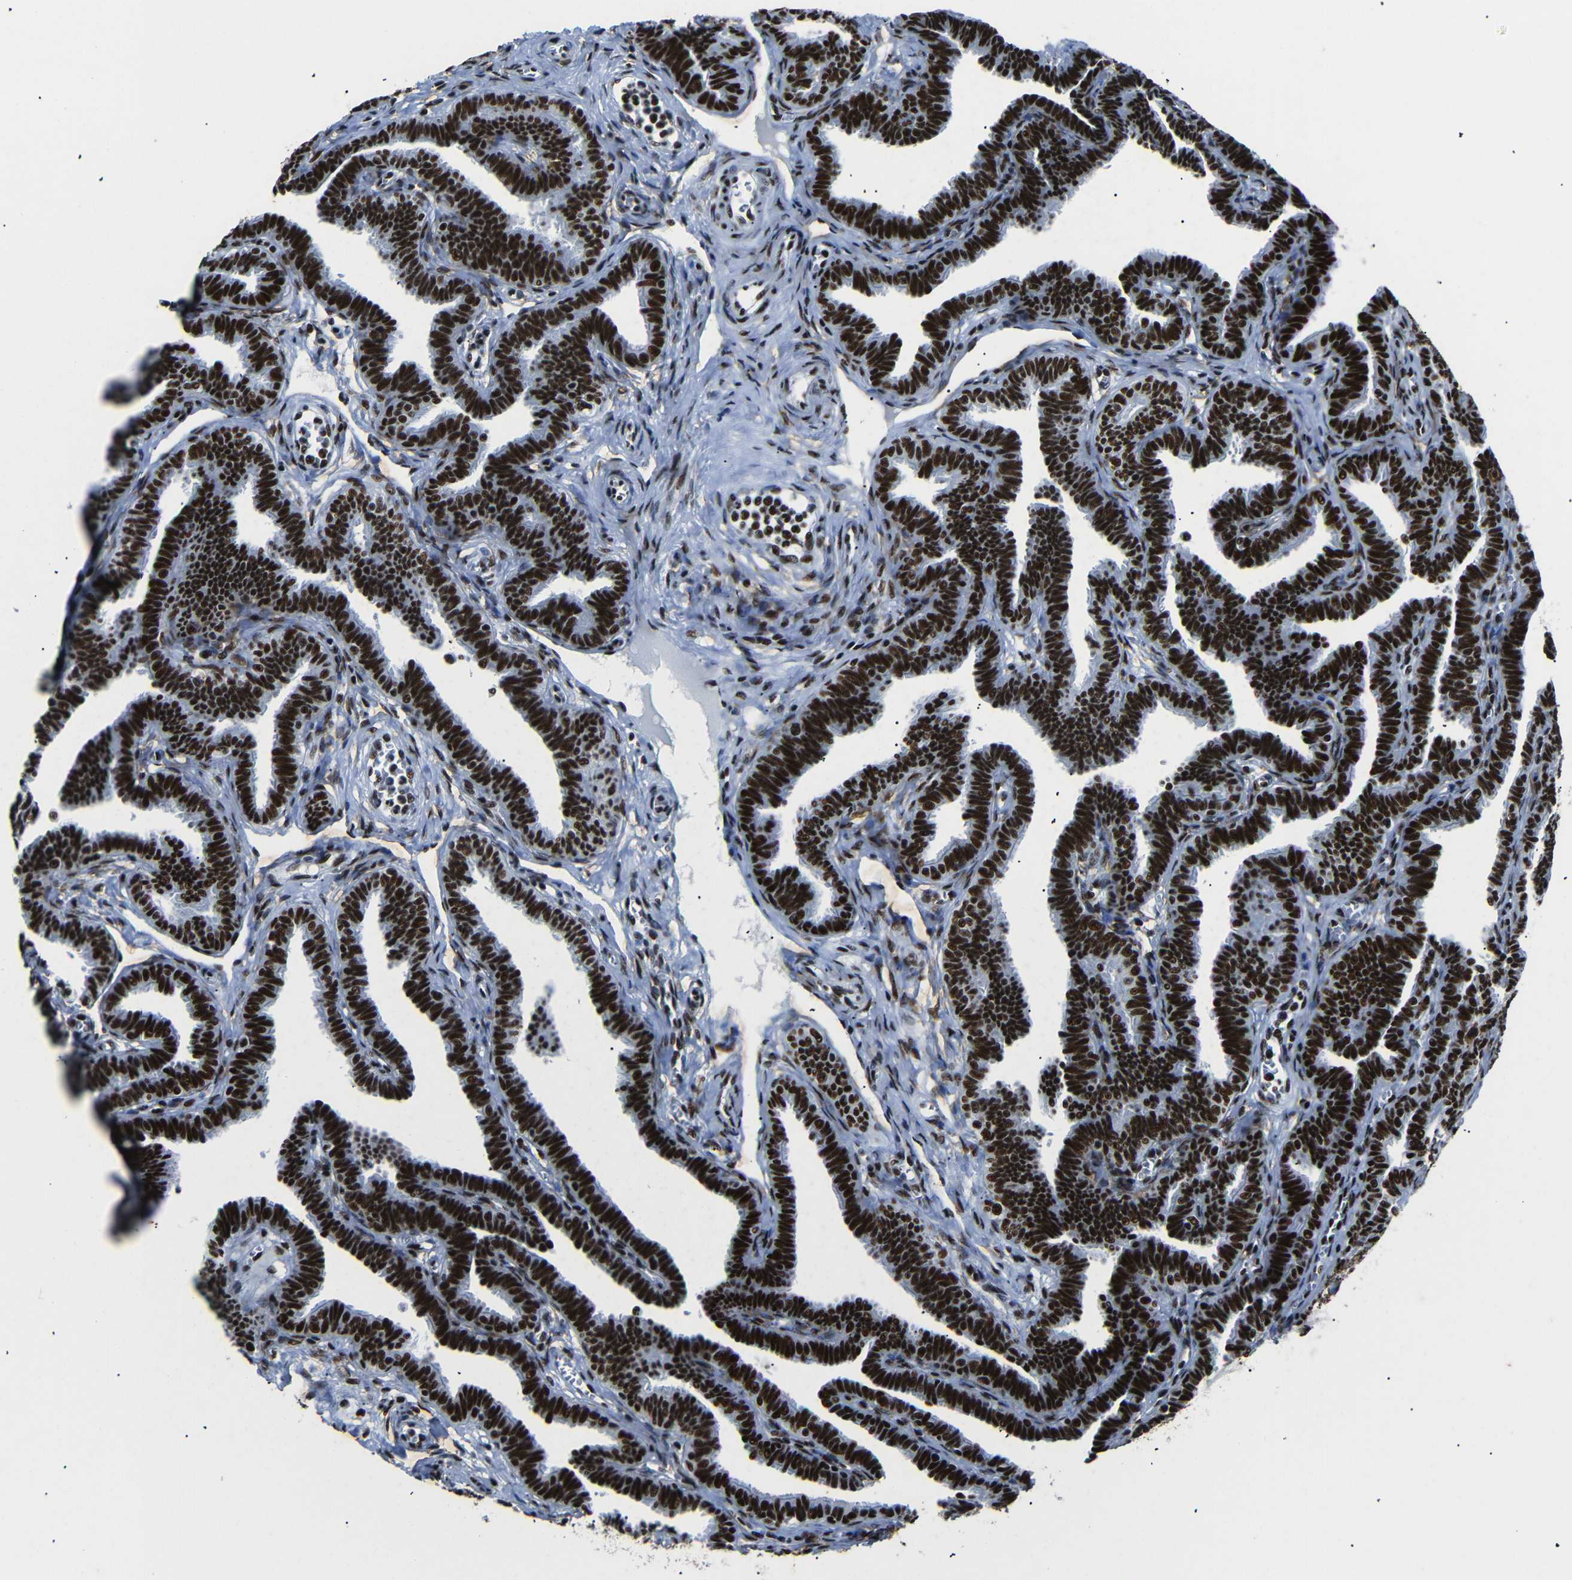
{"staining": {"intensity": "strong", "quantity": "25%-75%", "location": "nuclear"}, "tissue": "fallopian tube", "cell_type": "Glandular cells", "image_type": "normal", "snomed": [{"axis": "morphology", "description": "Normal tissue, NOS"}, {"axis": "topography", "description": "Fallopian tube"}, {"axis": "topography", "description": "Ovary"}], "caption": "Glandular cells display strong nuclear expression in about 25%-75% of cells in benign fallopian tube. (Stains: DAB (3,3'-diaminobenzidine) in brown, nuclei in blue, Microscopy: brightfield microscopy at high magnification).", "gene": "SRSF1", "patient": {"sex": "female", "age": 23}}